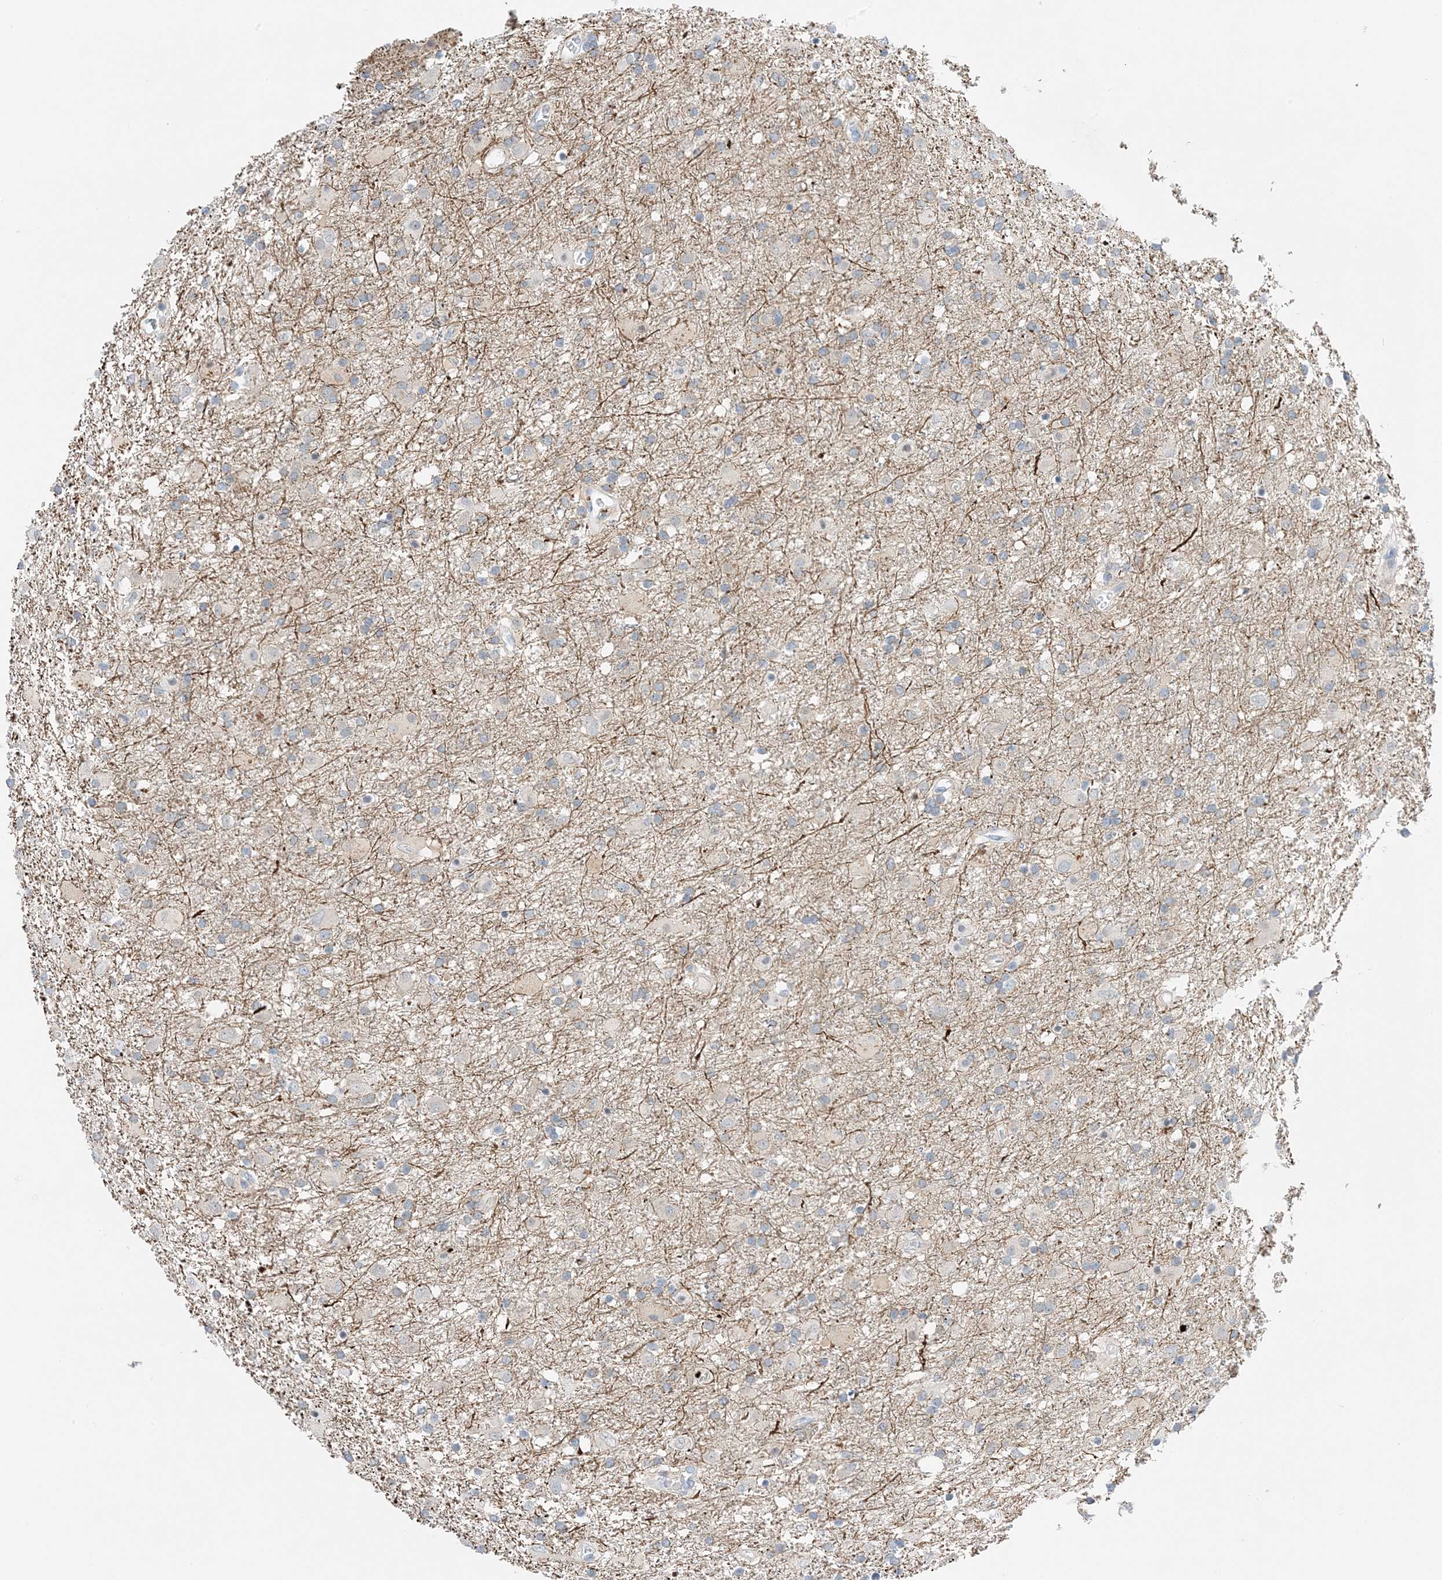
{"staining": {"intensity": "negative", "quantity": "none", "location": "none"}, "tissue": "glioma", "cell_type": "Tumor cells", "image_type": "cancer", "snomed": [{"axis": "morphology", "description": "Glioma, malignant, Low grade"}, {"axis": "topography", "description": "Brain"}], "caption": "Immunohistochemistry micrograph of glioma stained for a protein (brown), which reveals no expression in tumor cells.", "gene": "KIFBP", "patient": {"sex": "male", "age": 65}}